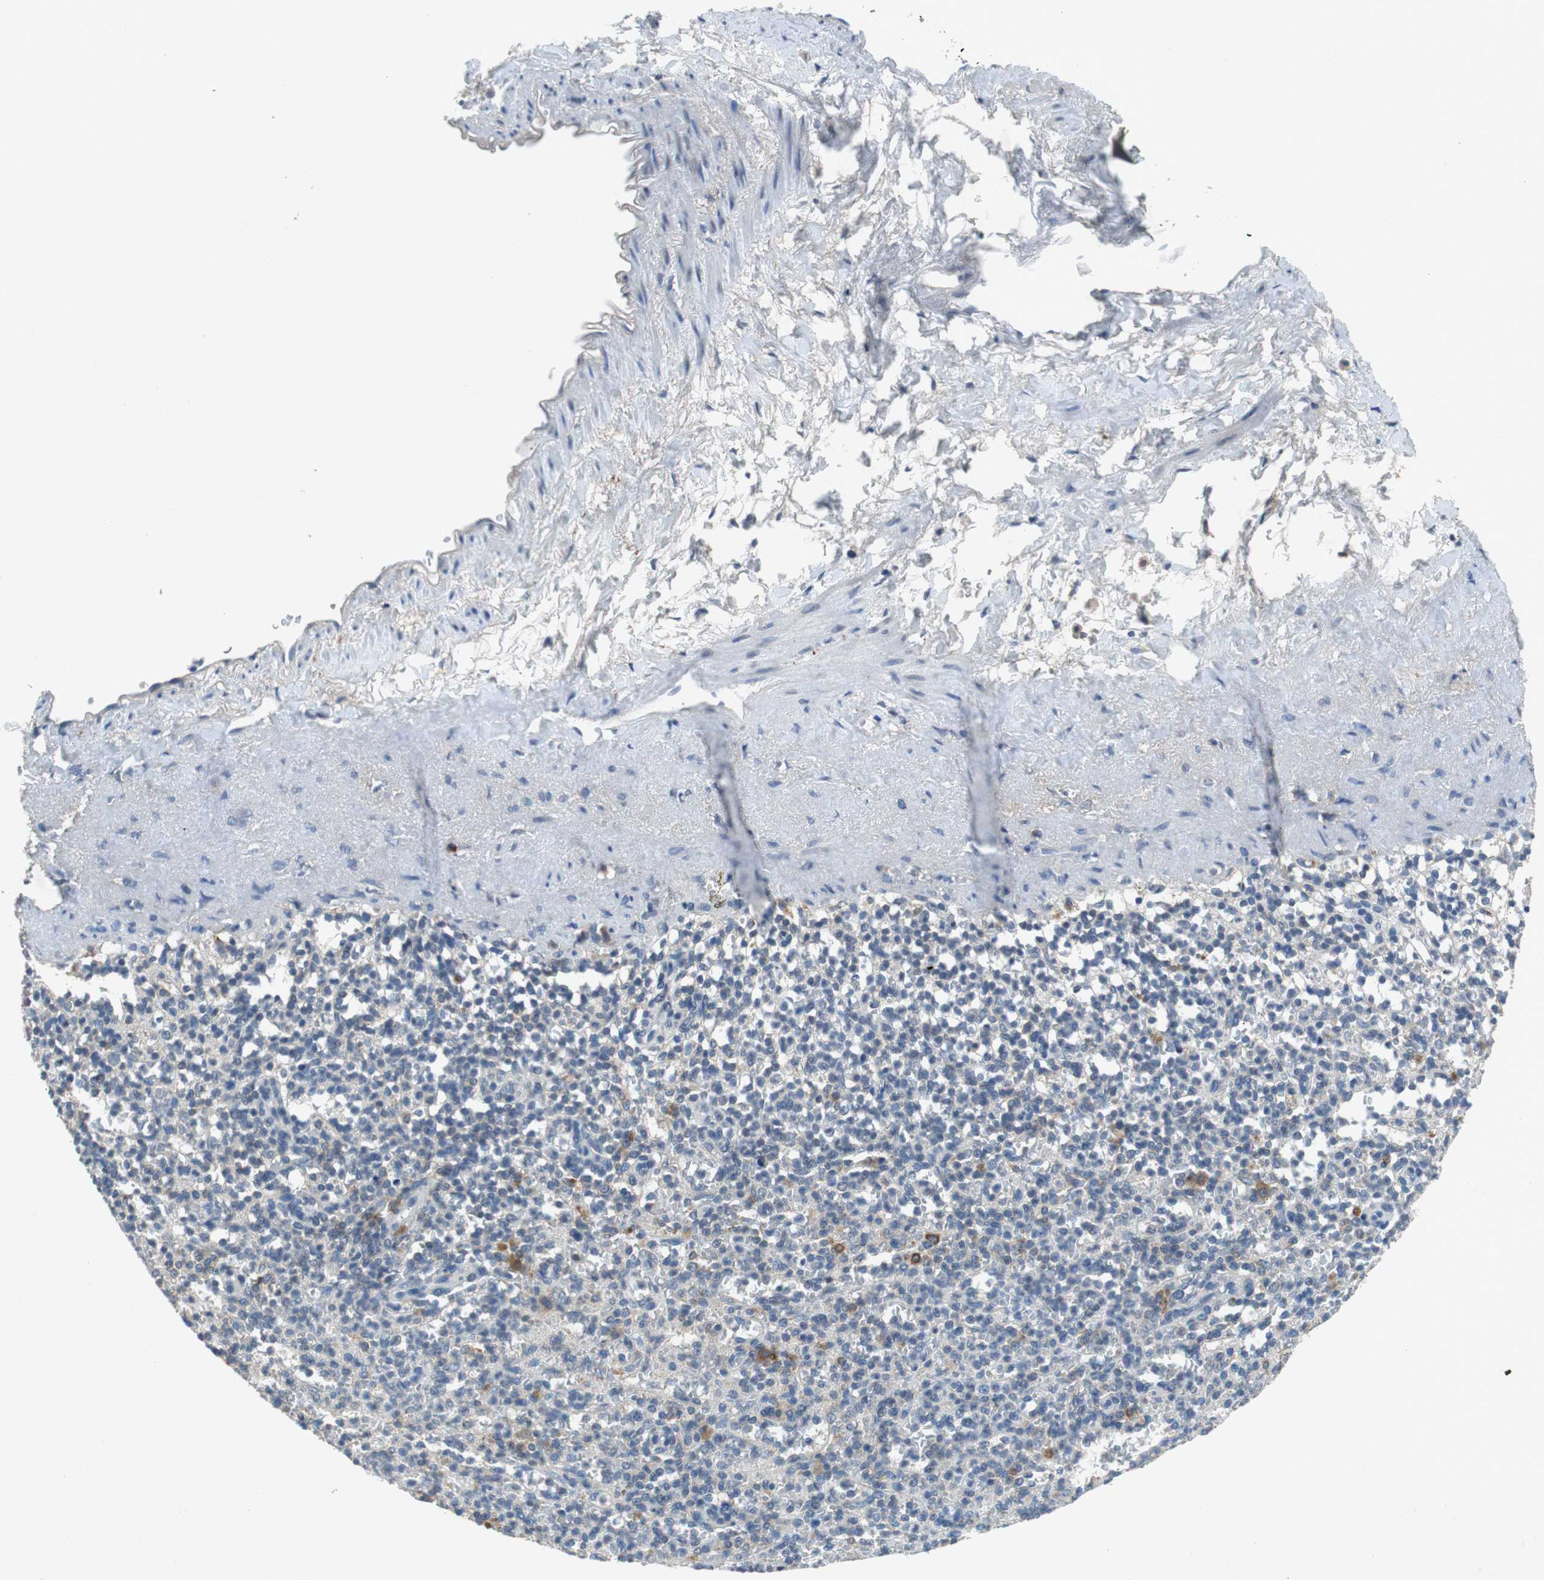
{"staining": {"intensity": "weak", "quantity": "<25%", "location": "cytoplasmic/membranous"}, "tissue": "spleen", "cell_type": "Cells in red pulp", "image_type": "normal", "snomed": [{"axis": "morphology", "description": "Normal tissue, NOS"}, {"axis": "topography", "description": "Spleen"}], "caption": "The photomicrograph shows no significant positivity in cells in red pulp of spleen. The staining was performed using DAB to visualize the protein expression in brown, while the nuclei were stained in blue with hematoxylin (Magnification: 20x).", "gene": "GLCCI1", "patient": {"sex": "female", "age": 74}}